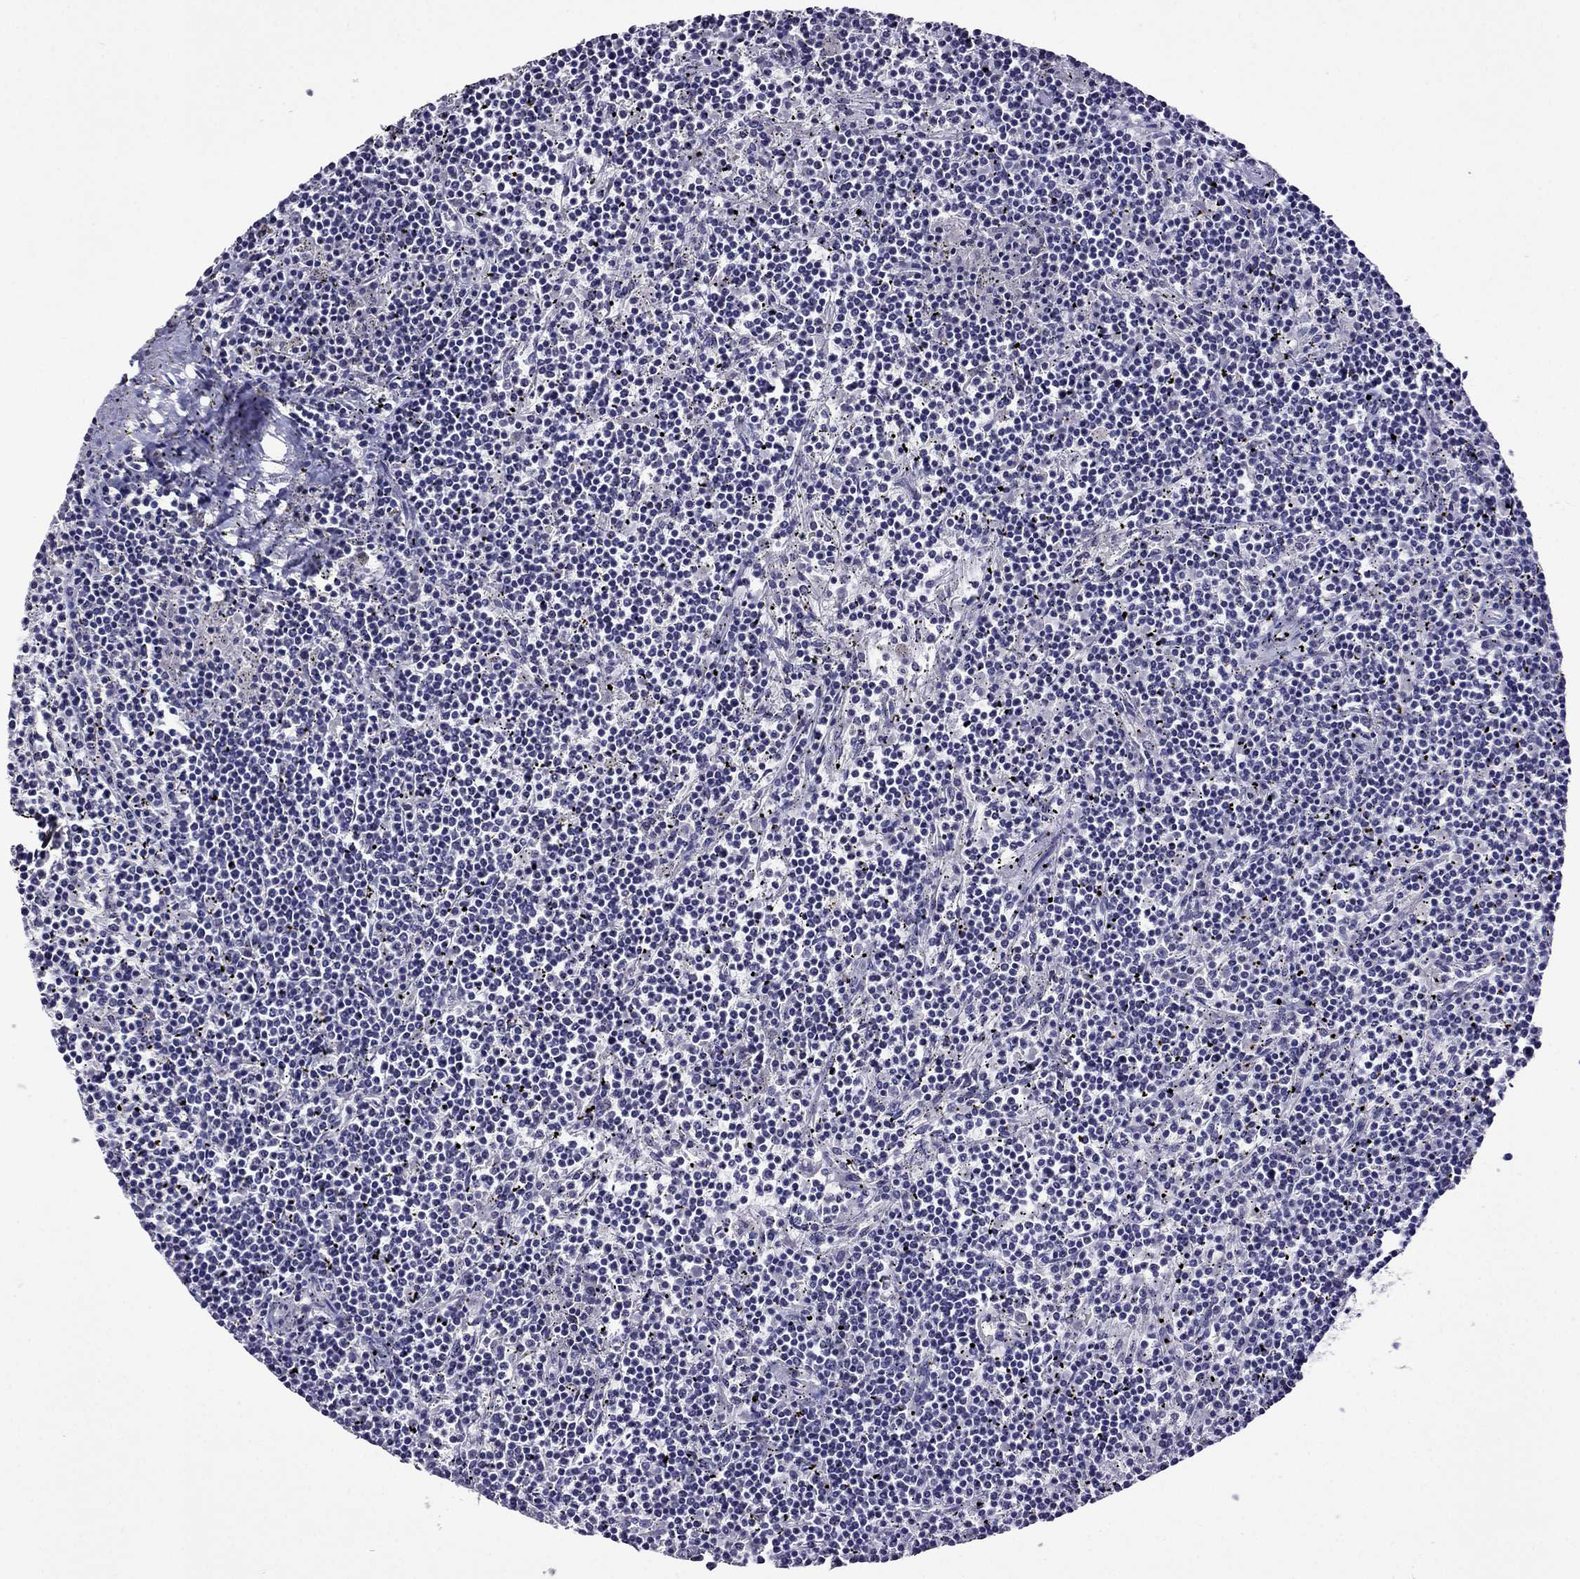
{"staining": {"intensity": "negative", "quantity": "none", "location": "none"}, "tissue": "lymphoma", "cell_type": "Tumor cells", "image_type": "cancer", "snomed": [{"axis": "morphology", "description": "Malignant lymphoma, non-Hodgkin's type, Low grade"}, {"axis": "topography", "description": "Spleen"}], "caption": "Tumor cells are negative for protein expression in human malignant lymphoma, non-Hodgkin's type (low-grade).", "gene": "SPTBN4", "patient": {"sex": "female", "age": 19}}